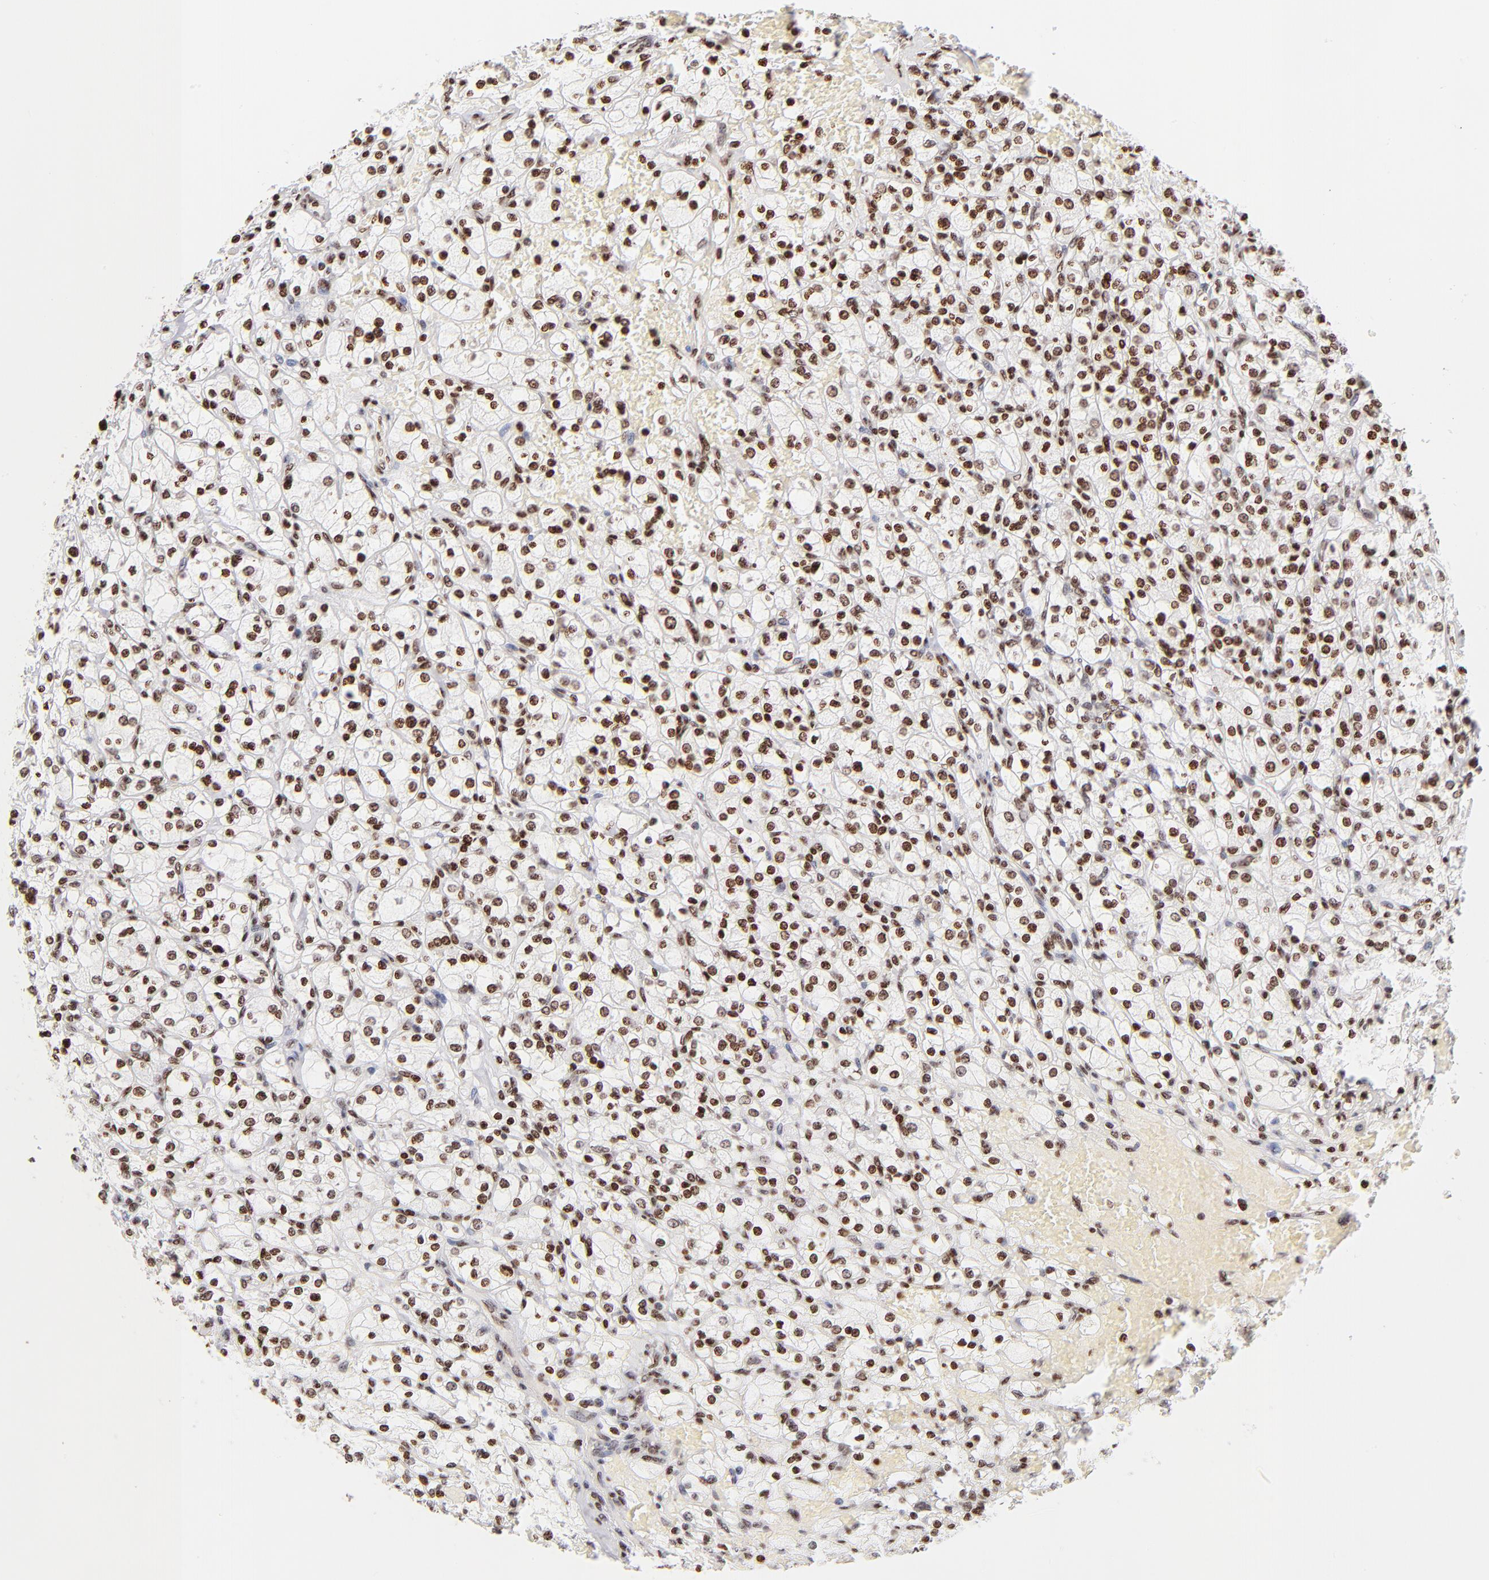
{"staining": {"intensity": "strong", "quantity": ">75%", "location": "nuclear"}, "tissue": "renal cancer", "cell_type": "Tumor cells", "image_type": "cancer", "snomed": [{"axis": "morphology", "description": "Adenocarcinoma, NOS"}, {"axis": "topography", "description": "Kidney"}], "caption": "Immunohistochemistry (DAB) staining of renal cancer exhibits strong nuclear protein staining in about >75% of tumor cells.", "gene": "RTL4", "patient": {"sex": "female", "age": 83}}